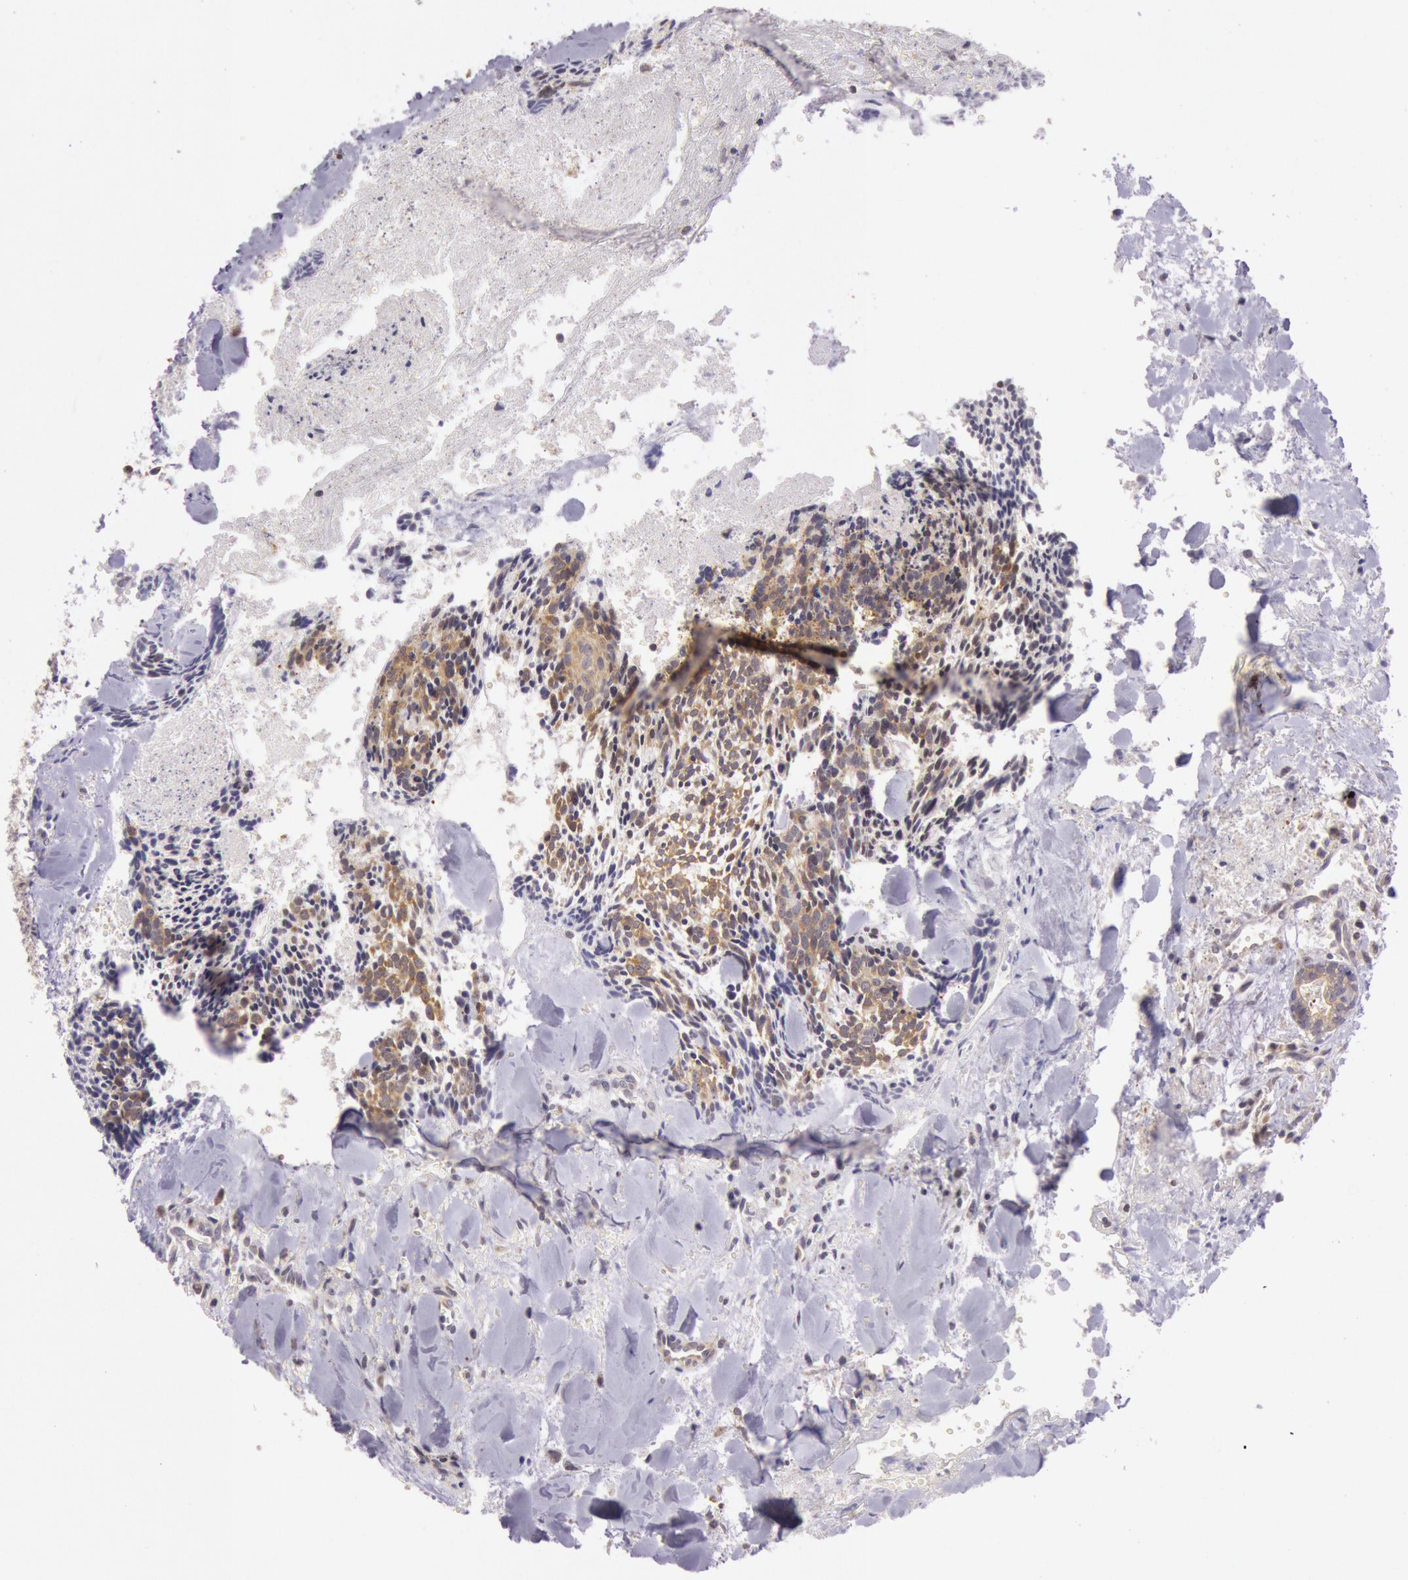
{"staining": {"intensity": "moderate", "quantity": ">75%", "location": "cytoplasmic/membranous"}, "tissue": "head and neck cancer", "cell_type": "Tumor cells", "image_type": "cancer", "snomed": [{"axis": "morphology", "description": "Squamous cell carcinoma, NOS"}, {"axis": "topography", "description": "Salivary gland"}, {"axis": "topography", "description": "Head-Neck"}], "caption": "Head and neck cancer tissue exhibits moderate cytoplasmic/membranous staining in about >75% of tumor cells, visualized by immunohistochemistry.", "gene": "CDK16", "patient": {"sex": "male", "age": 70}}